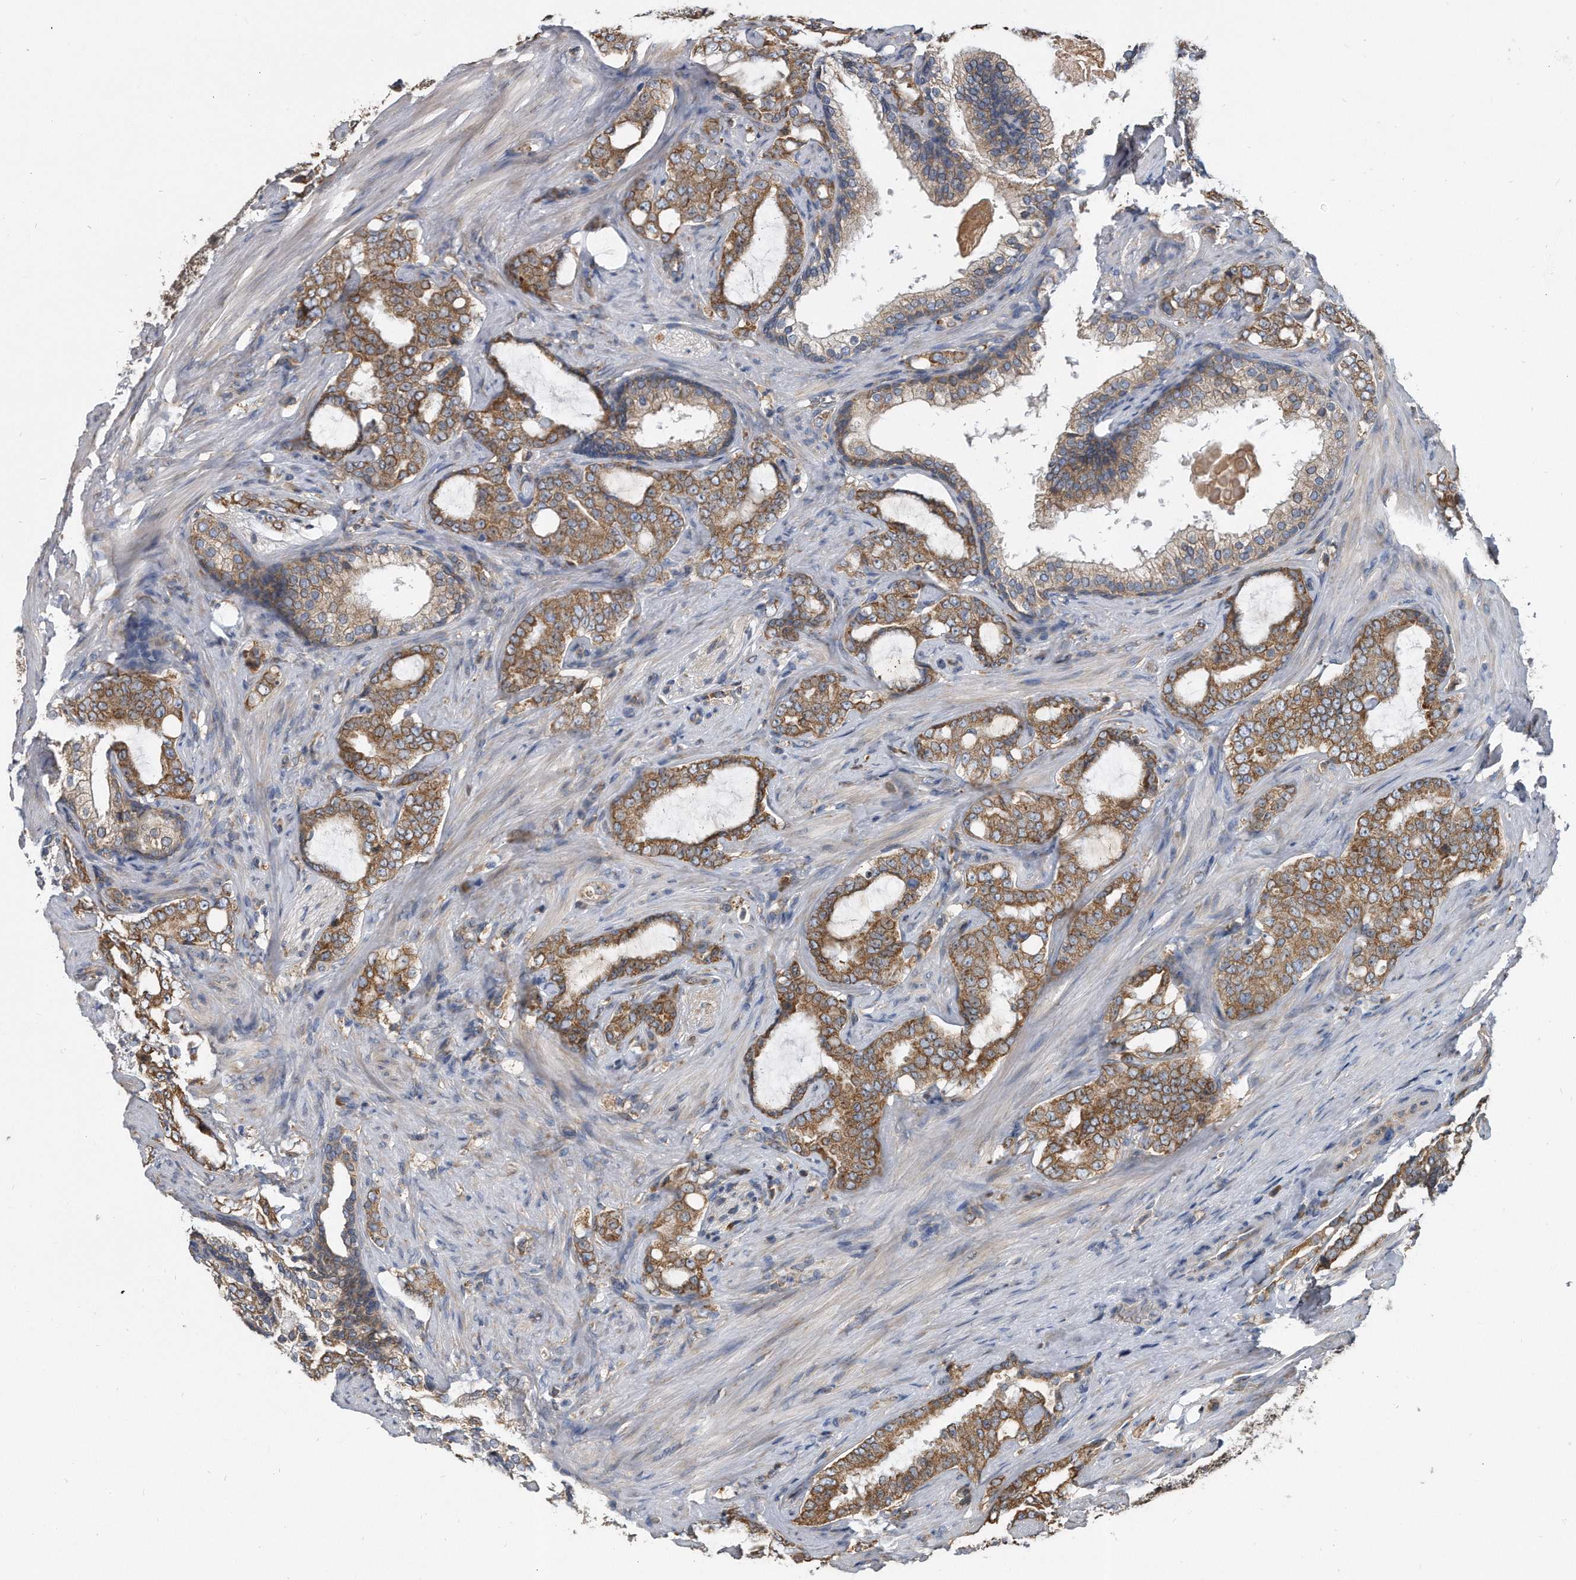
{"staining": {"intensity": "moderate", "quantity": ">75%", "location": "cytoplasmic/membranous"}, "tissue": "prostate cancer", "cell_type": "Tumor cells", "image_type": "cancer", "snomed": [{"axis": "morphology", "description": "Adenocarcinoma, High grade"}, {"axis": "topography", "description": "Prostate"}], "caption": "Immunohistochemistry (DAB (3,3'-diaminobenzidine)) staining of prostate adenocarcinoma (high-grade) displays moderate cytoplasmic/membranous protein expression in about >75% of tumor cells.", "gene": "CCDC47", "patient": {"sex": "male", "age": 64}}